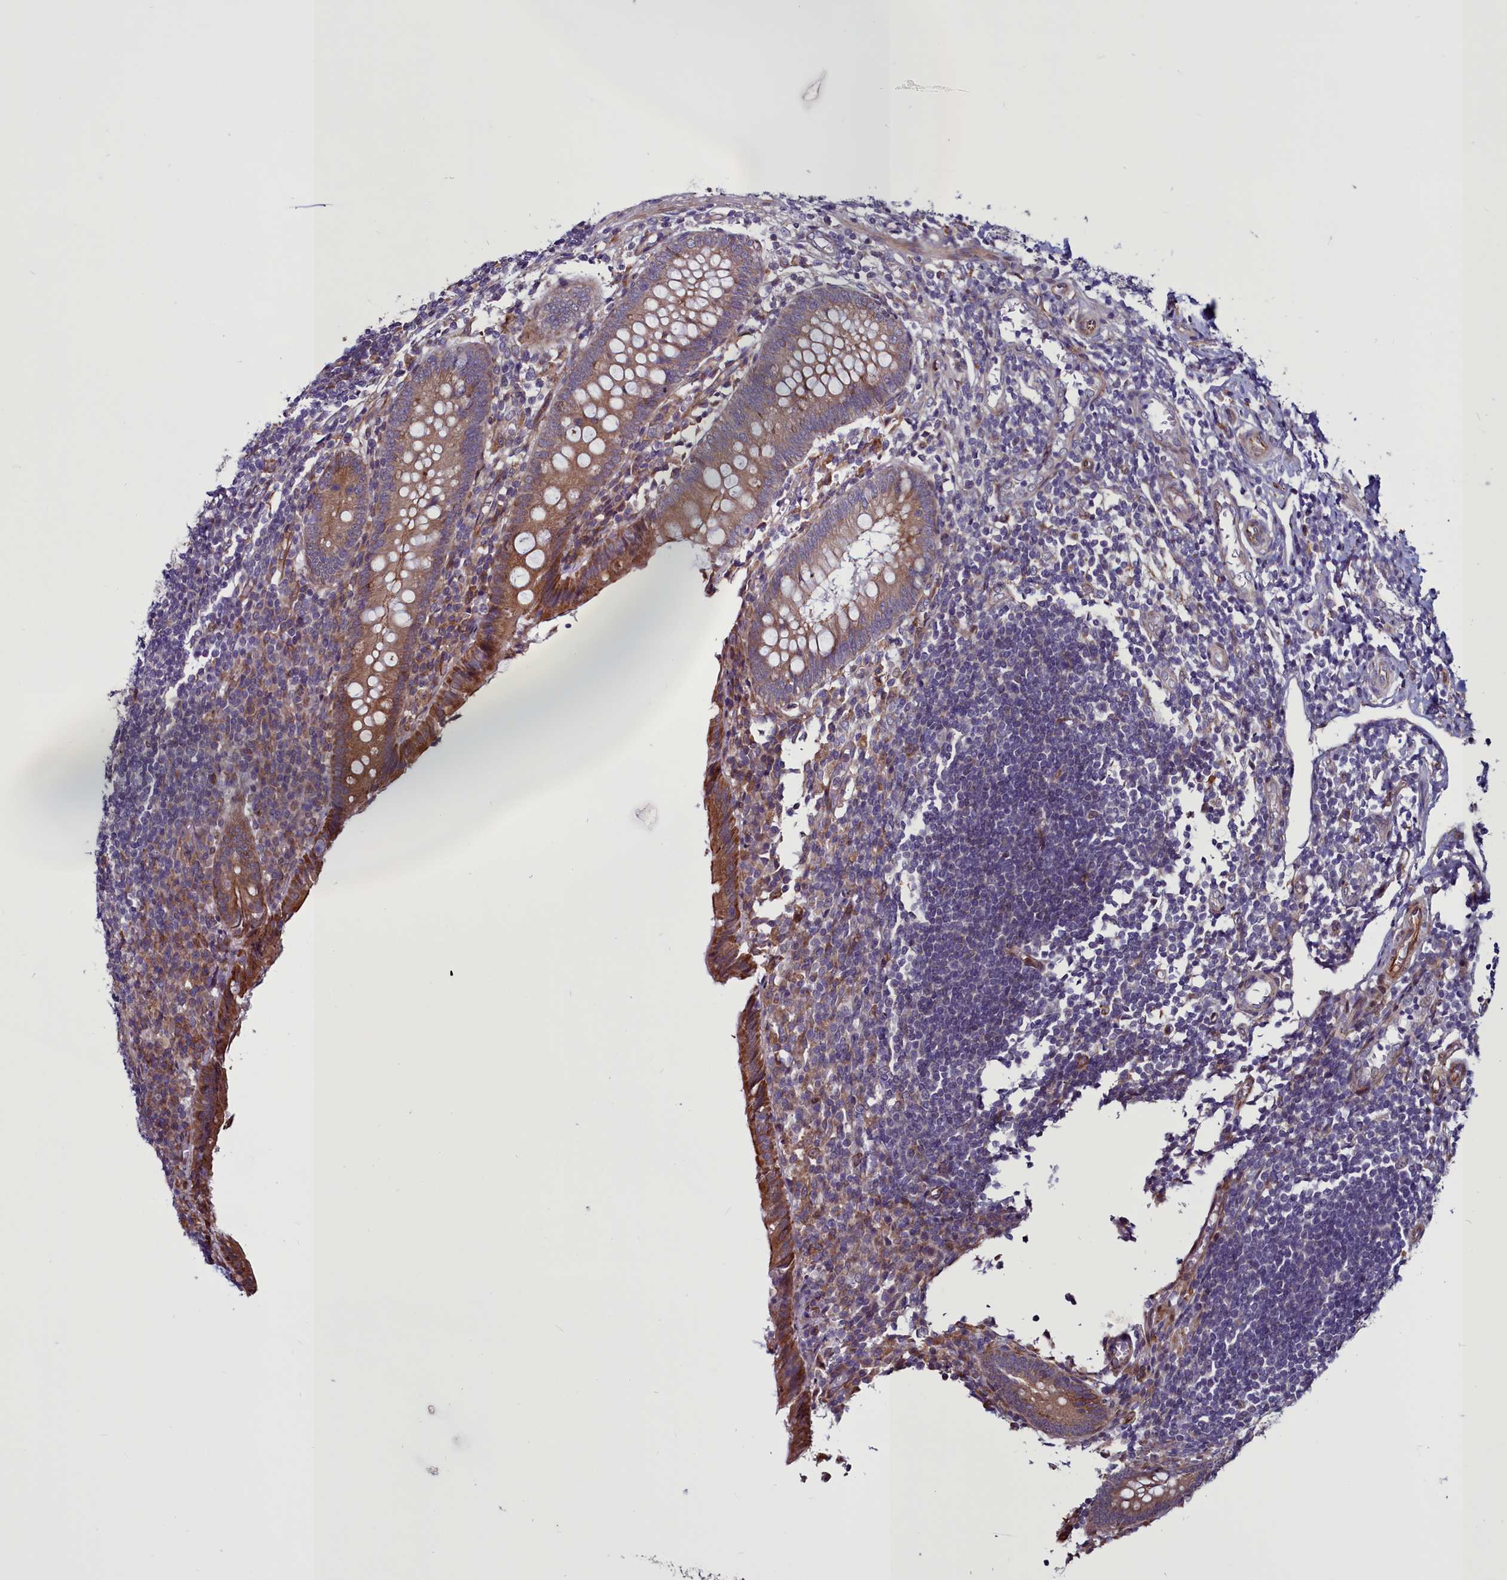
{"staining": {"intensity": "moderate", "quantity": ">75%", "location": "cytoplasmic/membranous"}, "tissue": "appendix", "cell_type": "Glandular cells", "image_type": "normal", "snomed": [{"axis": "morphology", "description": "Normal tissue, NOS"}, {"axis": "topography", "description": "Appendix"}], "caption": "This photomicrograph demonstrates benign appendix stained with IHC to label a protein in brown. The cytoplasmic/membranous of glandular cells show moderate positivity for the protein. Nuclei are counter-stained blue.", "gene": "MCRIP1", "patient": {"sex": "female", "age": 17}}